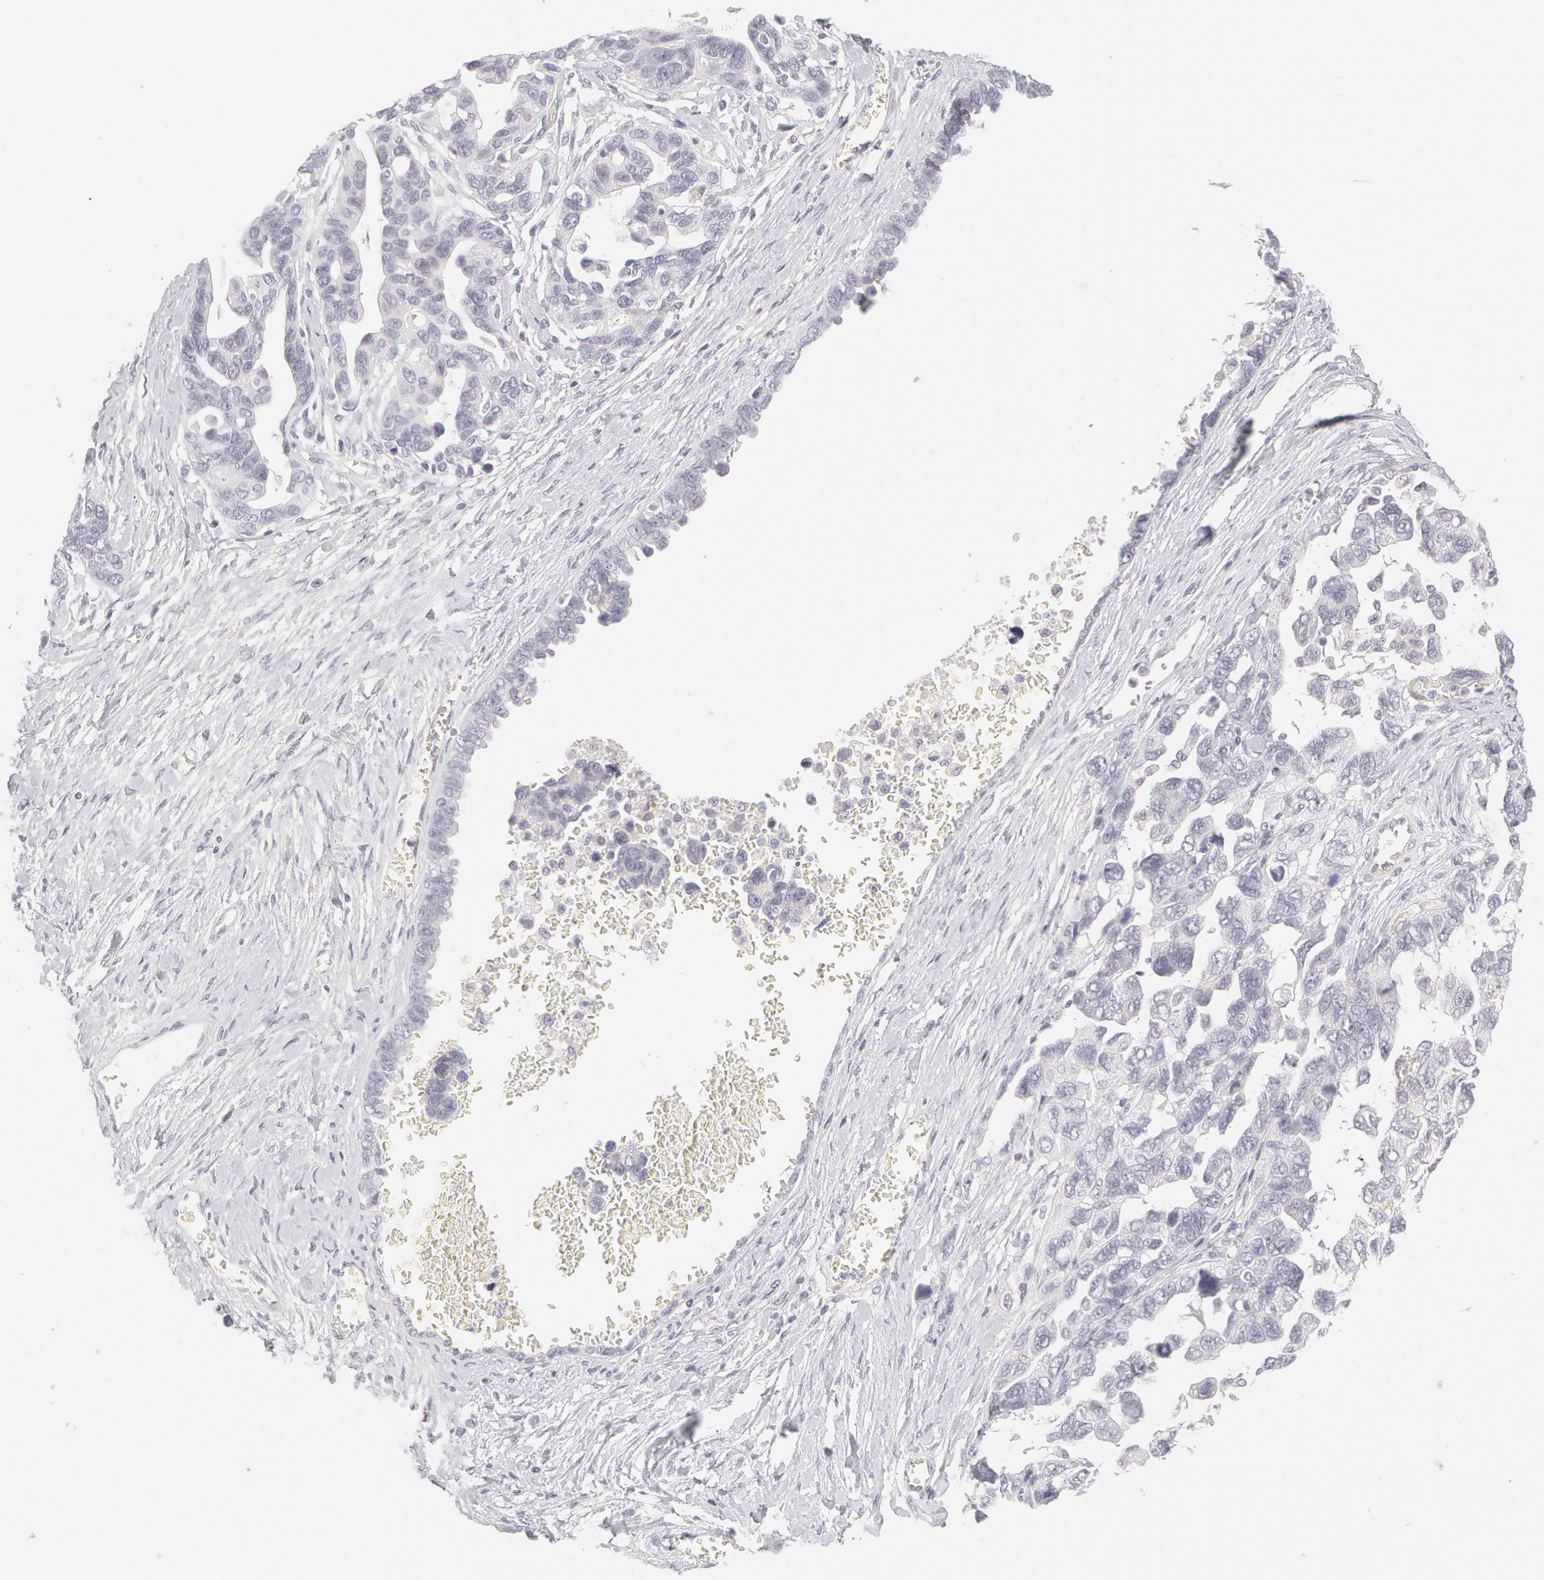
{"staining": {"intensity": "negative", "quantity": "none", "location": "none"}, "tissue": "ovarian cancer", "cell_type": "Tumor cells", "image_type": "cancer", "snomed": [{"axis": "morphology", "description": "Cystadenocarcinoma, serous, NOS"}, {"axis": "topography", "description": "Ovary"}], "caption": "Ovarian cancer (serous cystadenocarcinoma) stained for a protein using IHC displays no staining tumor cells.", "gene": "ABCB1", "patient": {"sex": "female", "age": 69}}